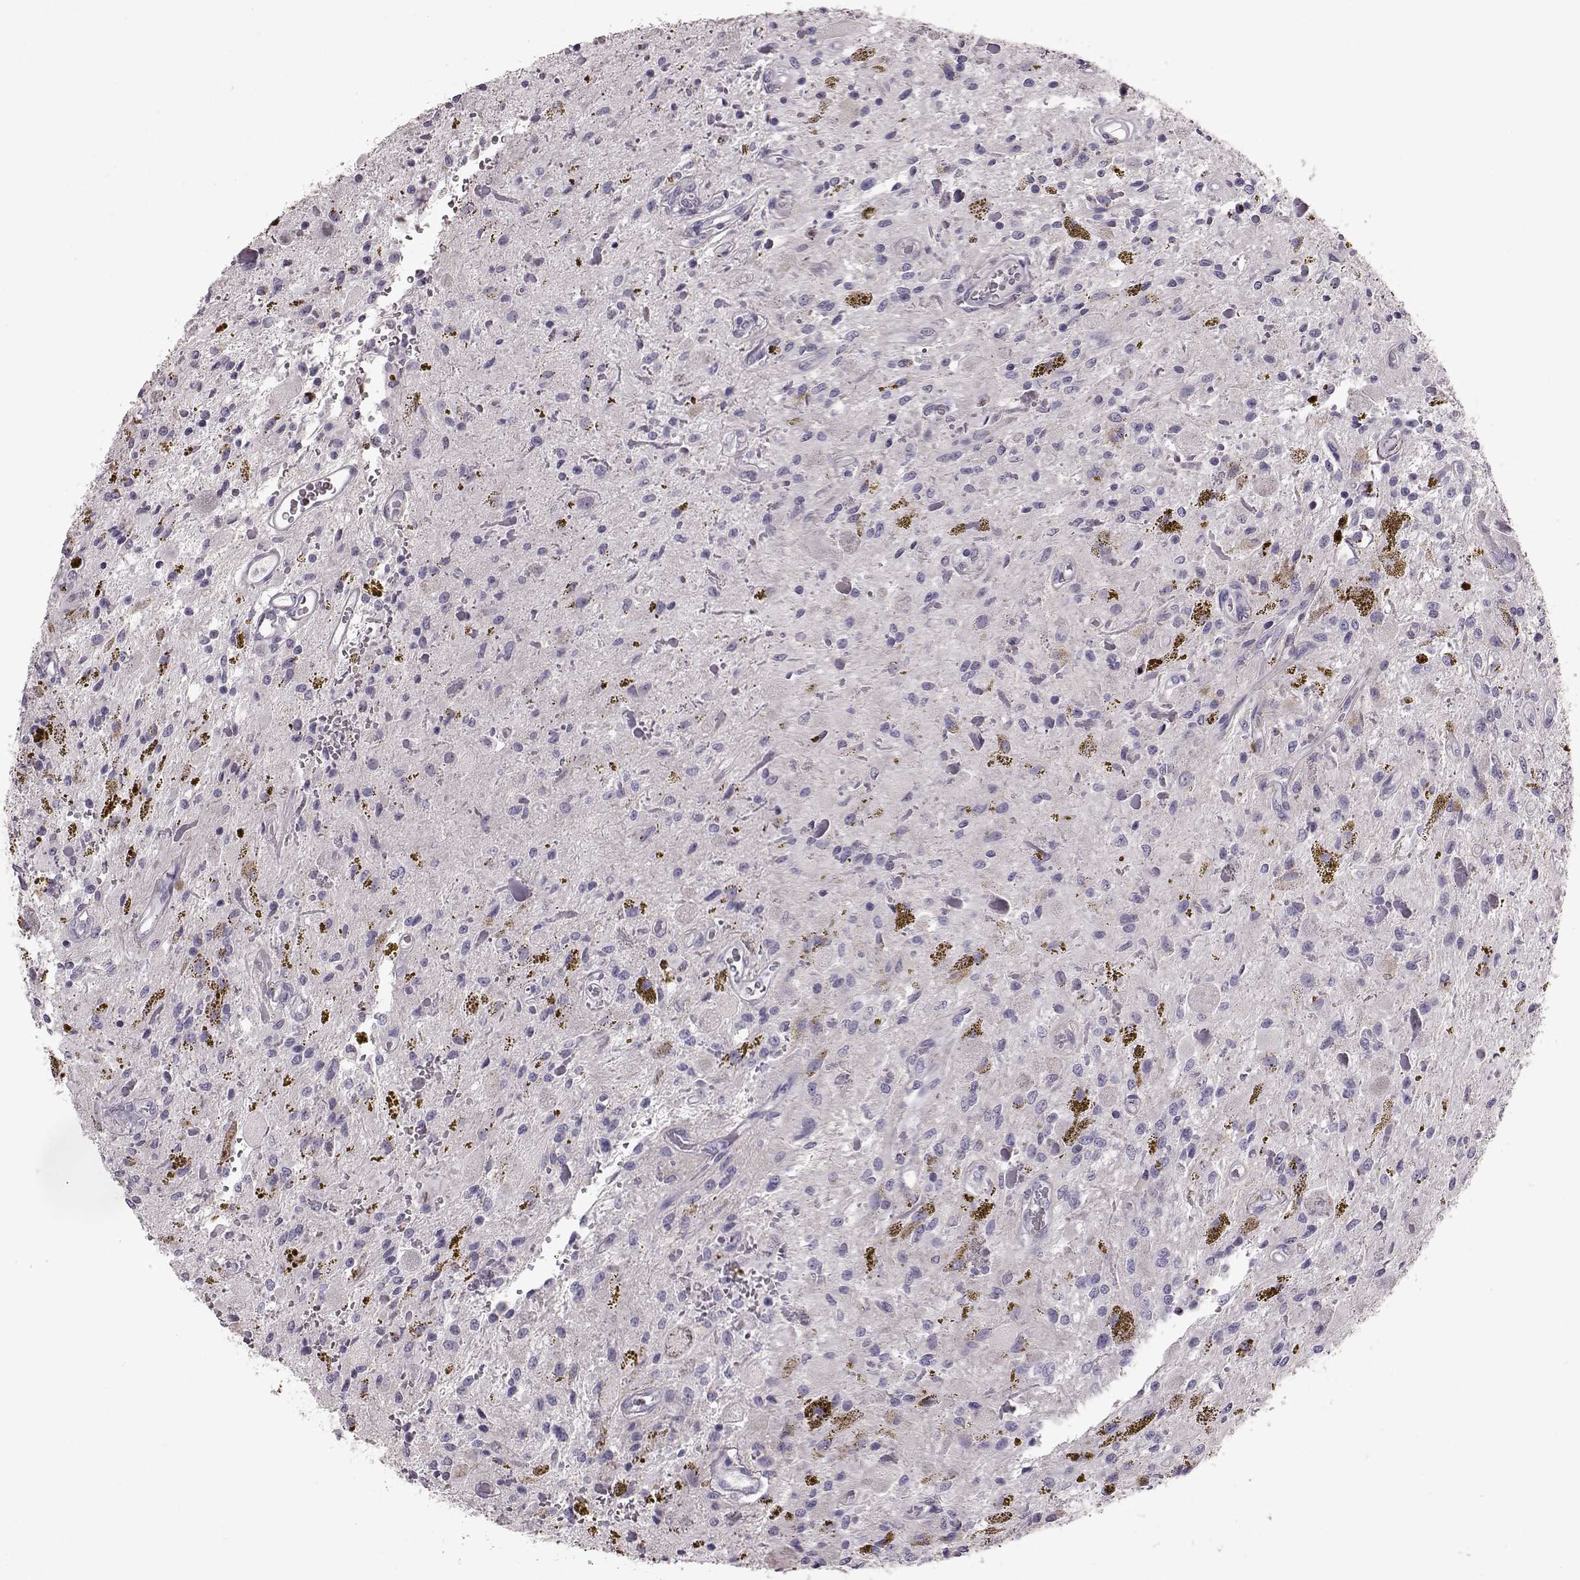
{"staining": {"intensity": "negative", "quantity": "none", "location": "none"}, "tissue": "glioma", "cell_type": "Tumor cells", "image_type": "cancer", "snomed": [{"axis": "morphology", "description": "Glioma, malignant, Low grade"}, {"axis": "topography", "description": "Cerebellum"}], "caption": "This is an immunohistochemistry micrograph of low-grade glioma (malignant). There is no staining in tumor cells.", "gene": "CRYBA2", "patient": {"sex": "female", "age": 14}}